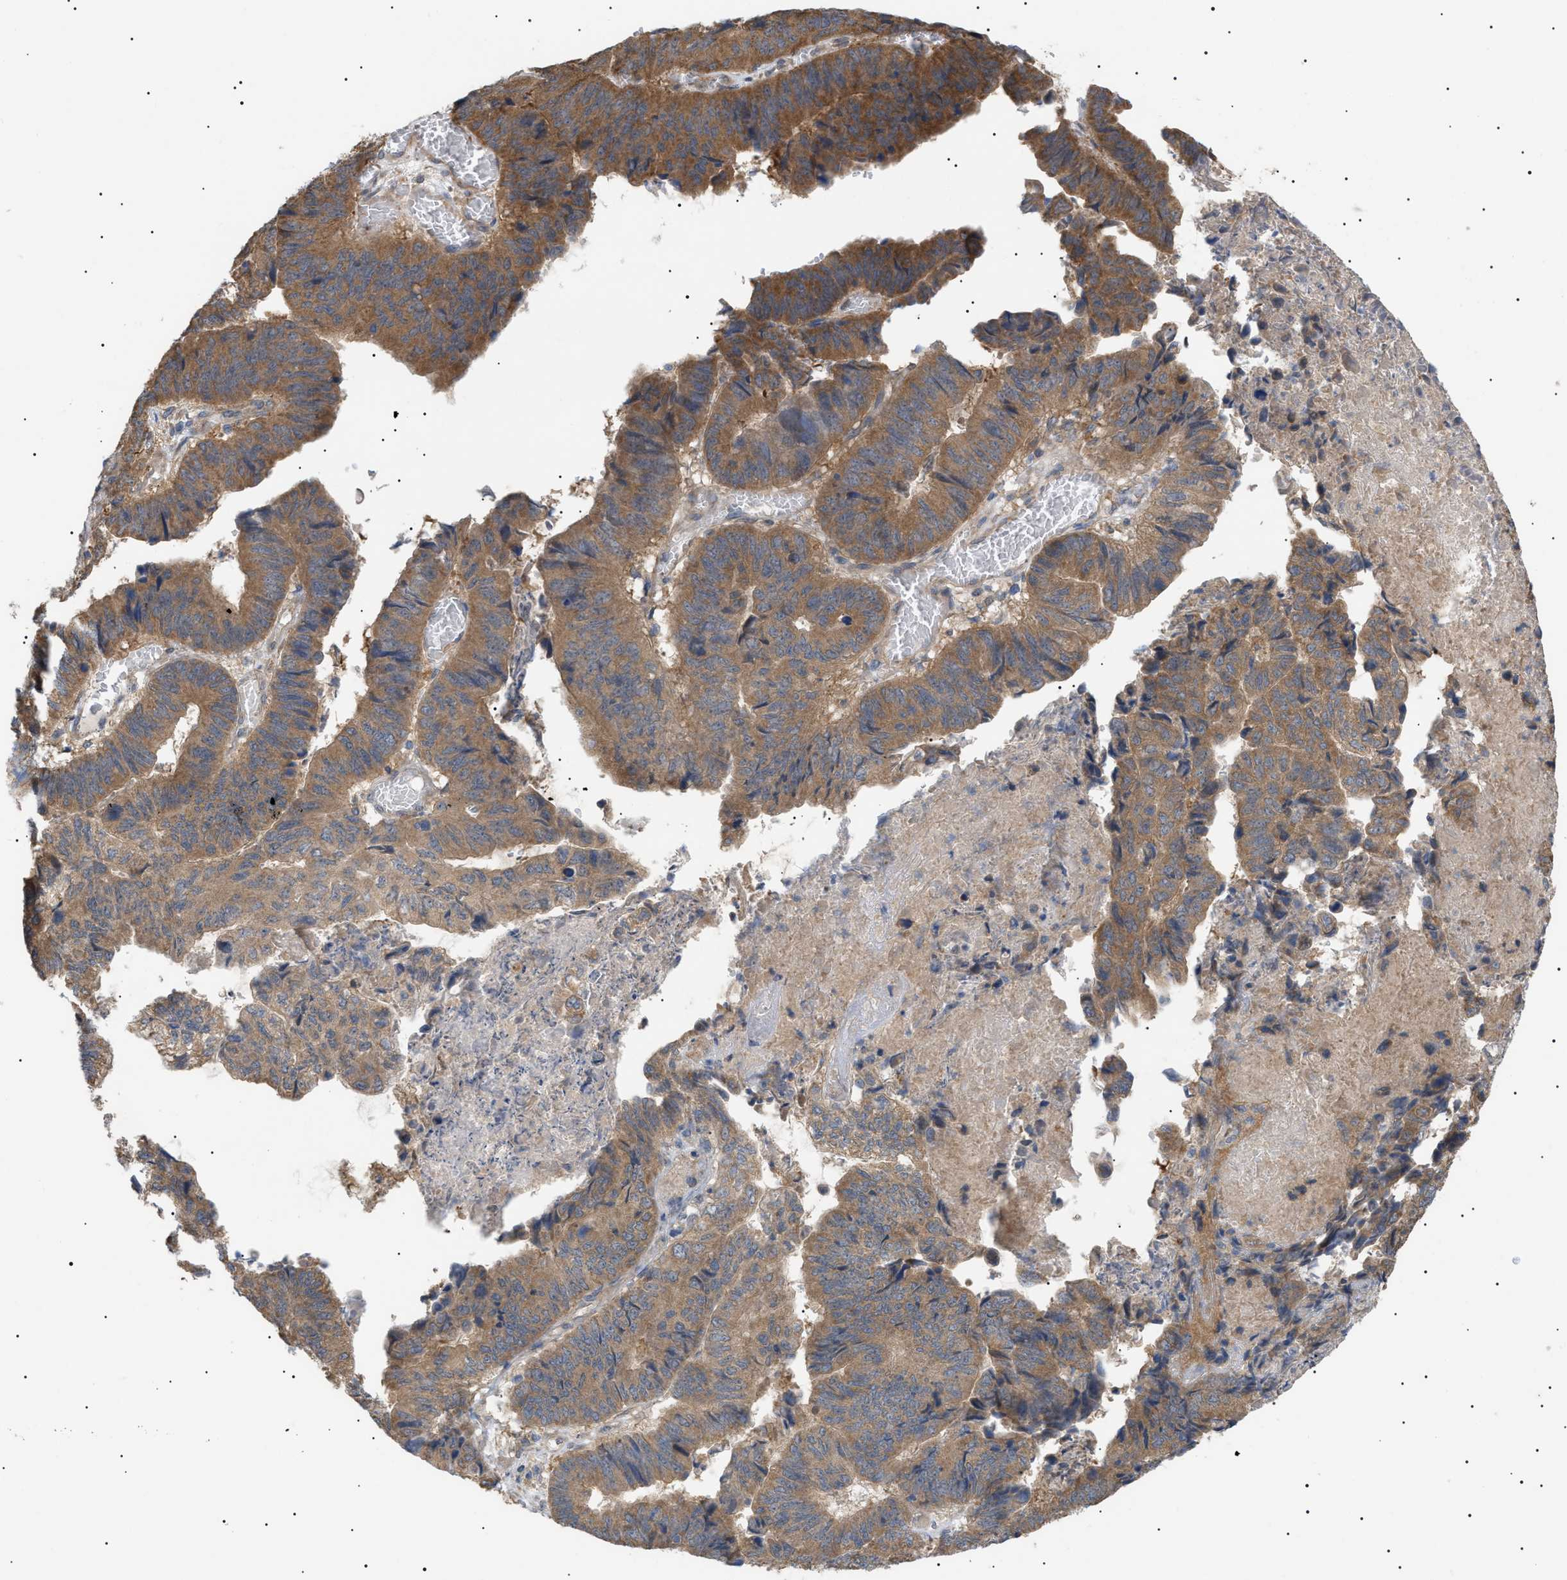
{"staining": {"intensity": "moderate", "quantity": ">75%", "location": "cytoplasmic/membranous"}, "tissue": "stomach cancer", "cell_type": "Tumor cells", "image_type": "cancer", "snomed": [{"axis": "morphology", "description": "Adenocarcinoma, NOS"}, {"axis": "topography", "description": "Stomach, lower"}], "caption": "This histopathology image exhibits immunohistochemistry (IHC) staining of stomach adenocarcinoma, with medium moderate cytoplasmic/membranous expression in about >75% of tumor cells.", "gene": "IRS2", "patient": {"sex": "male", "age": 77}}